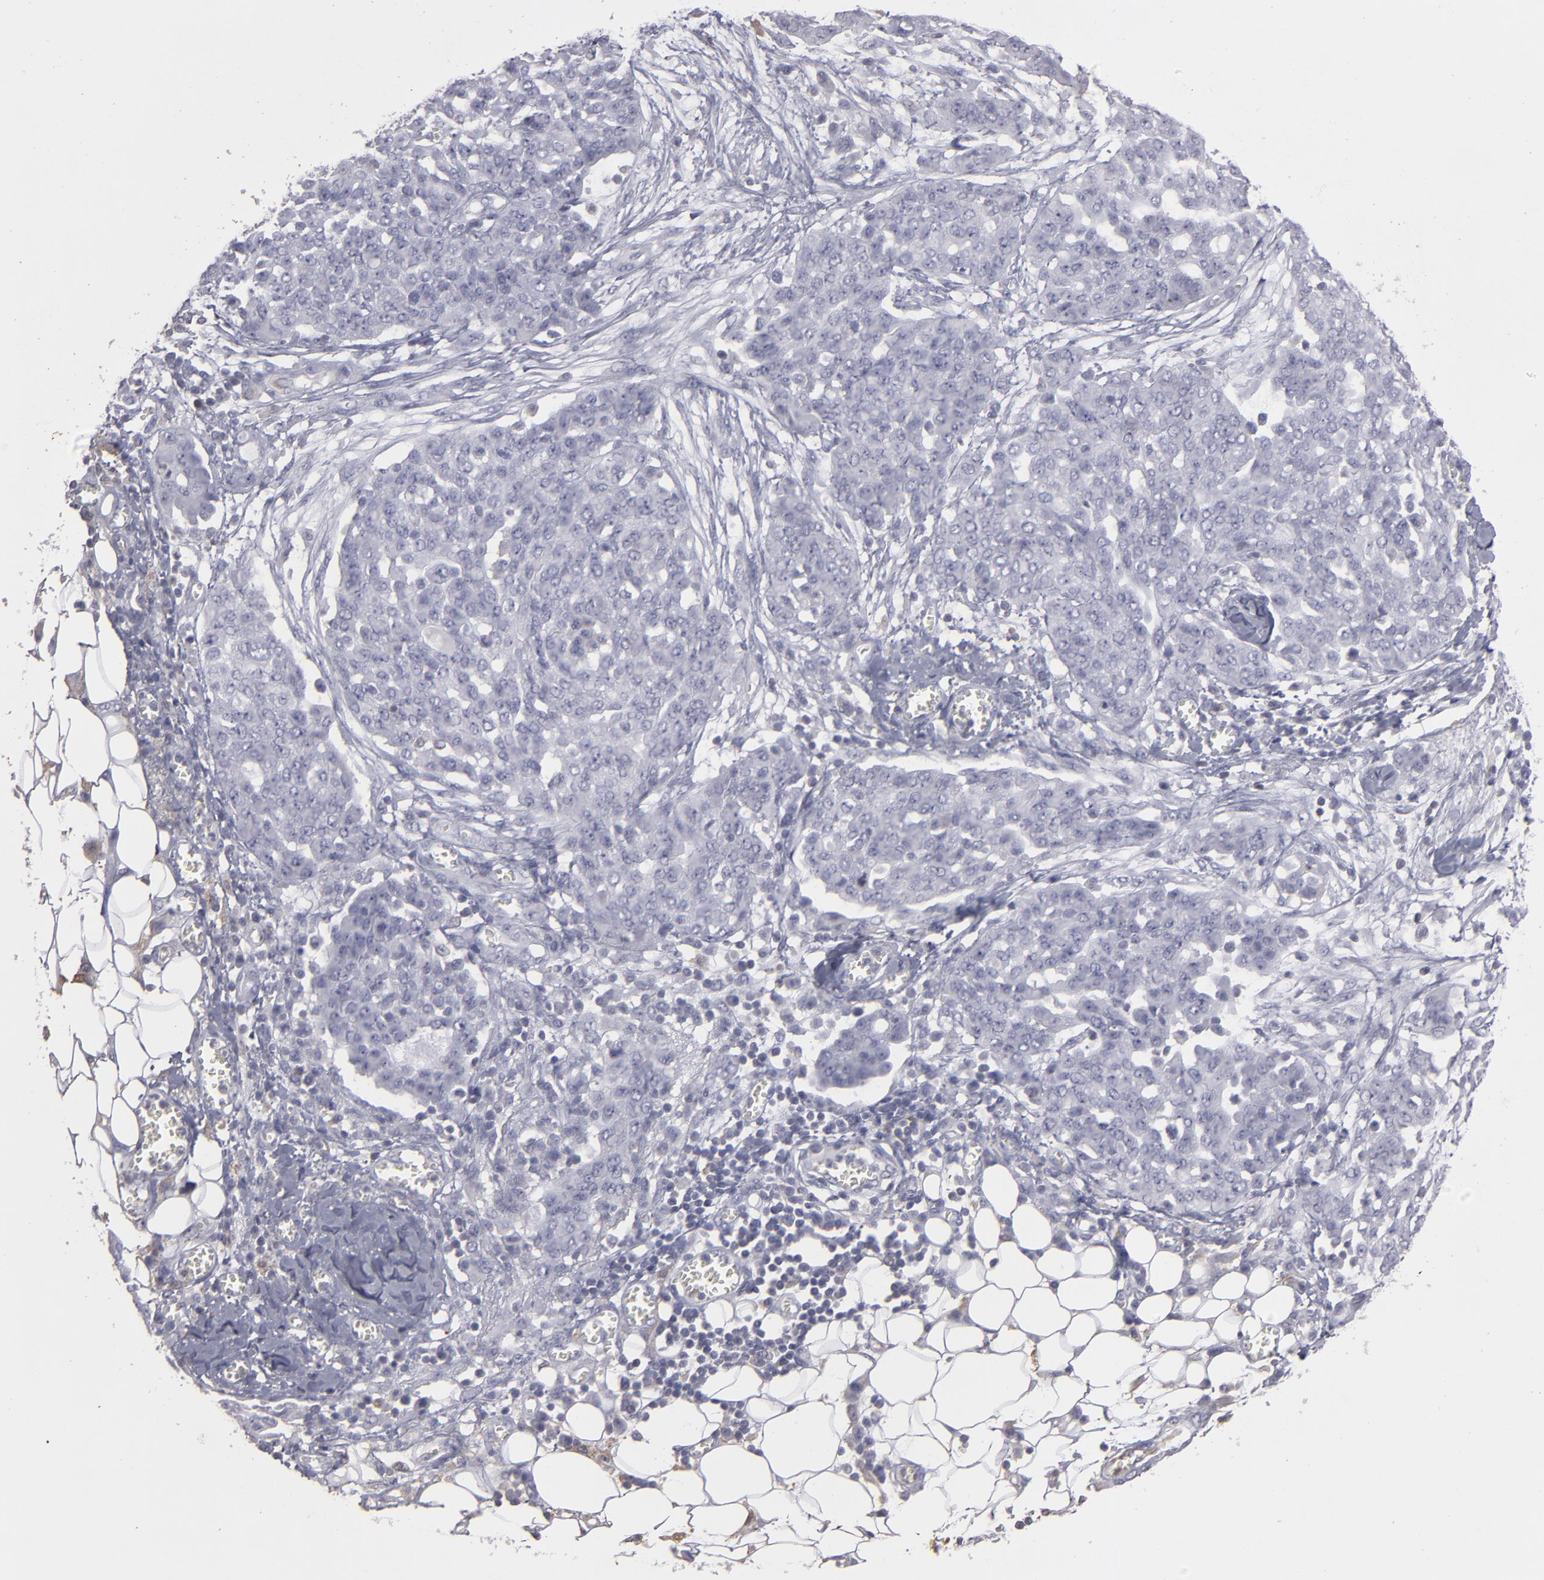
{"staining": {"intensity": "negative", "quantity": "none", "location": "none"}, "tissue": "ovarian cancer", "cell_type": "Tumor cells", "image_type": "cancer", "snomed": [{"axis": "morphology", "description": "Cystadenocarcinoma, serous, NOS"}, {"axis": "topography", "description": "Soft tissue"}, {"axis": "topography", "description": "Ovary"}], "caption": "There is no significant expression in tumor cells of serous cystadenocarcinoma (ovarian). Brightfield microscopy of IHC stained with DAB (brown) and hematoxylin (blue), captured at high magnification.", "gene": "SEMA3G", "patient": {"sex": "female", "age": 57}}